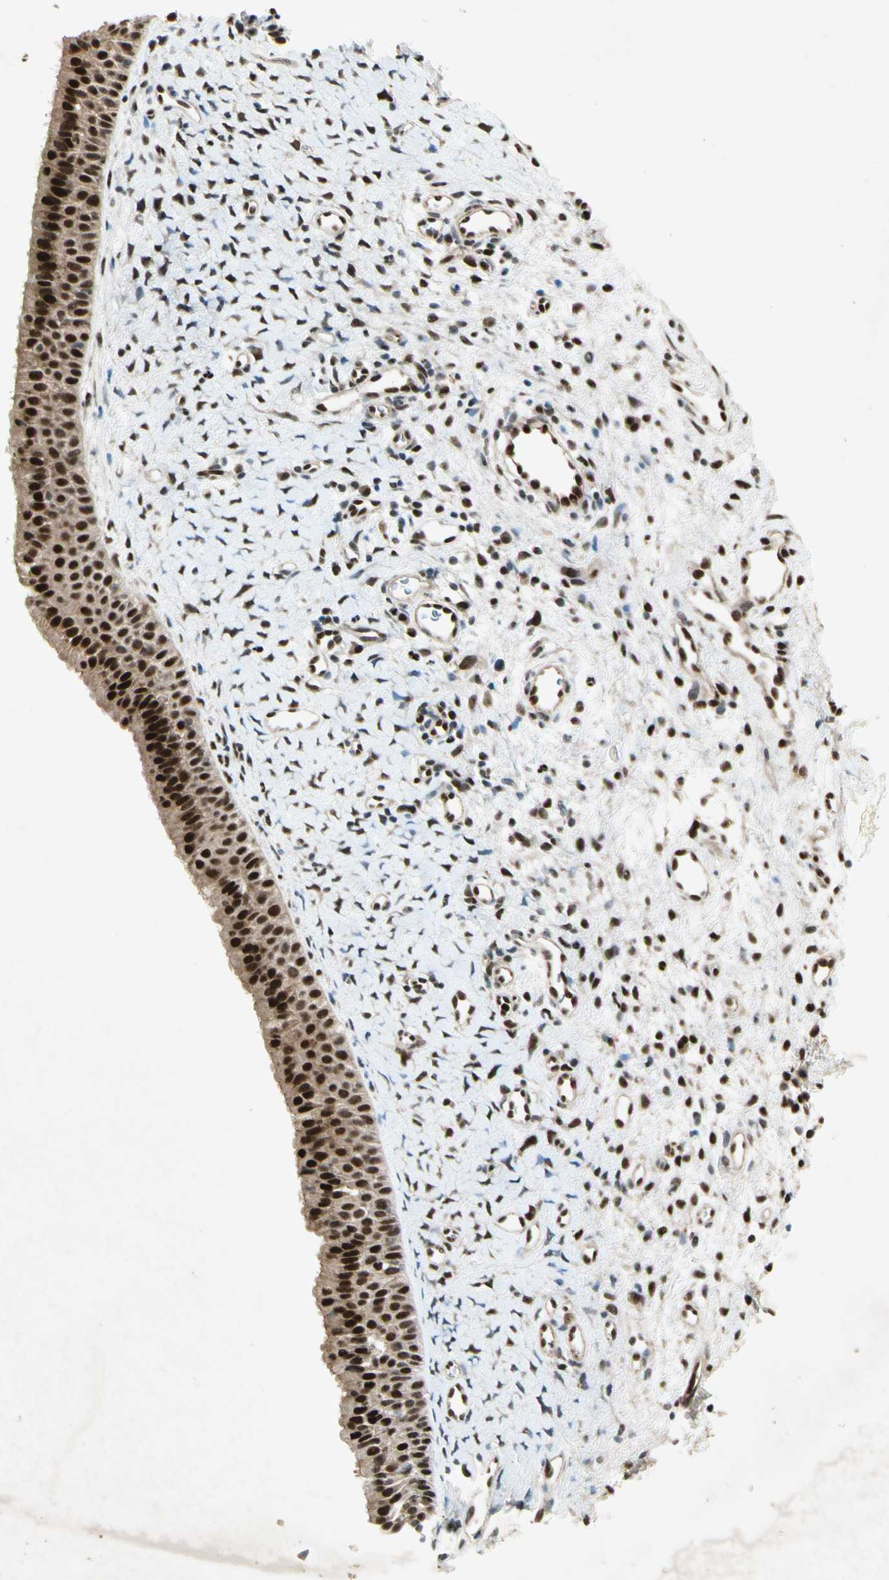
{"staining": {"intensity": "strong", "quantity": ">75%", "location": "nuclear"}, "tissue": "nasopharynx", "cell_type": "Respiratory epithelial cells", "image_type": "normal", "snomed": [{"axis": "morphology", "description": "Normal tissue, NOS"}, {"axis": "topography", "description": "Nasopharynx"}], "caption": "A micrograph of nasopharynx stained for a protein shows strong nuclear brown staining in respiratory epithelial cells.", "gene": "RNF43", "patient": {"sex": "male", "age": 22}}